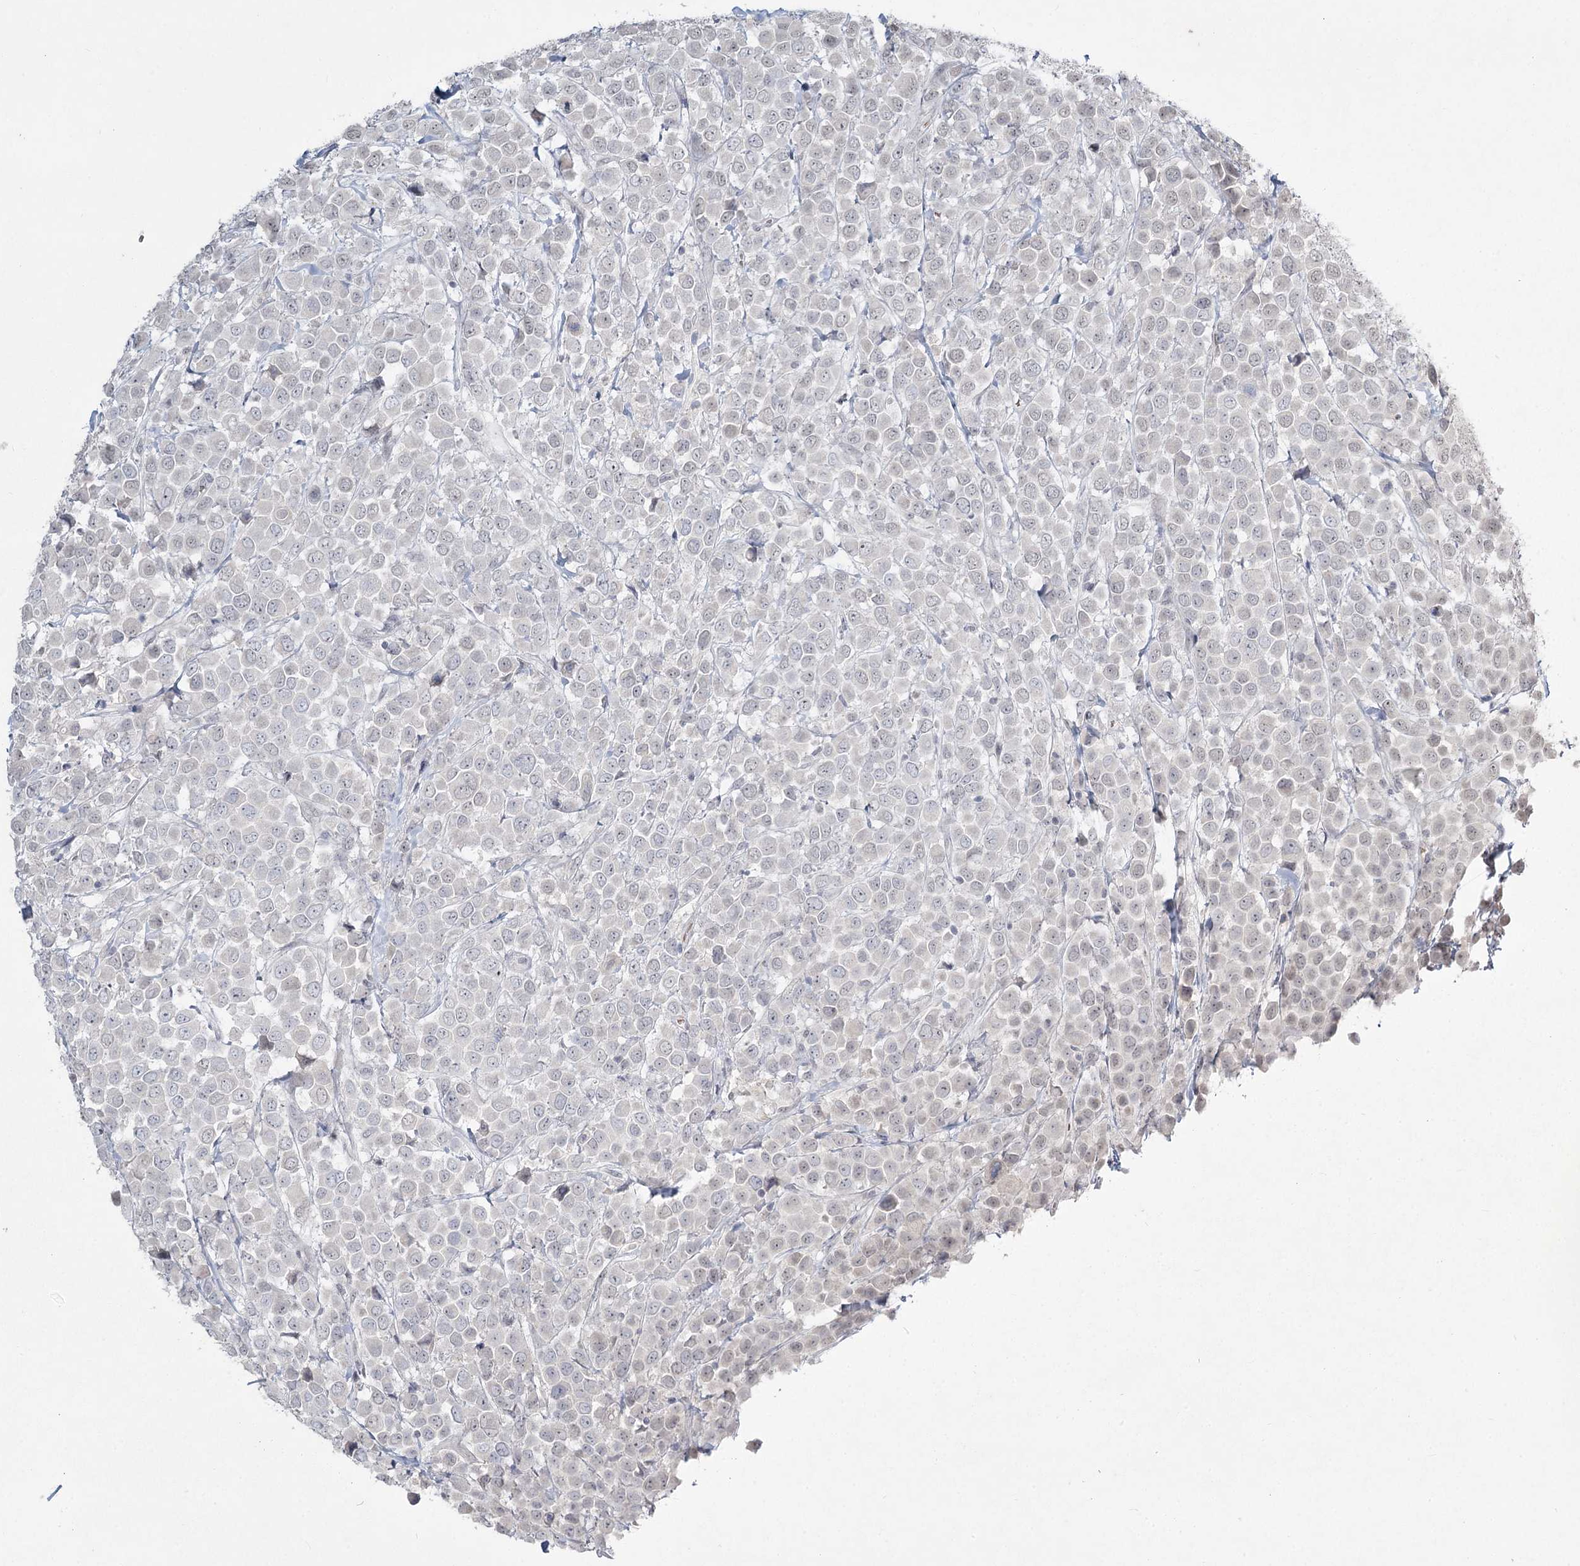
{"staining": {"intensity": "negative", "quantity": "none", "location": "none"}, "tissue": "breast cancer", "cell_type": "Tumor cells", "image_type": "cancer", "snomed": [{"axis": "morphology", "description": "Duct carcinoma"}, {"axis": "topography", "description": "Breast"}], "caption": "There is no significant staining in tumor cells of intraductal carcinoma (breast). (DAB (3,3'-diaminobenzidine) immunohistochemistry with hematoxylin counter stain).", "gene": "LY6G5C", "patient": {"sex": "female", "age": 61}}